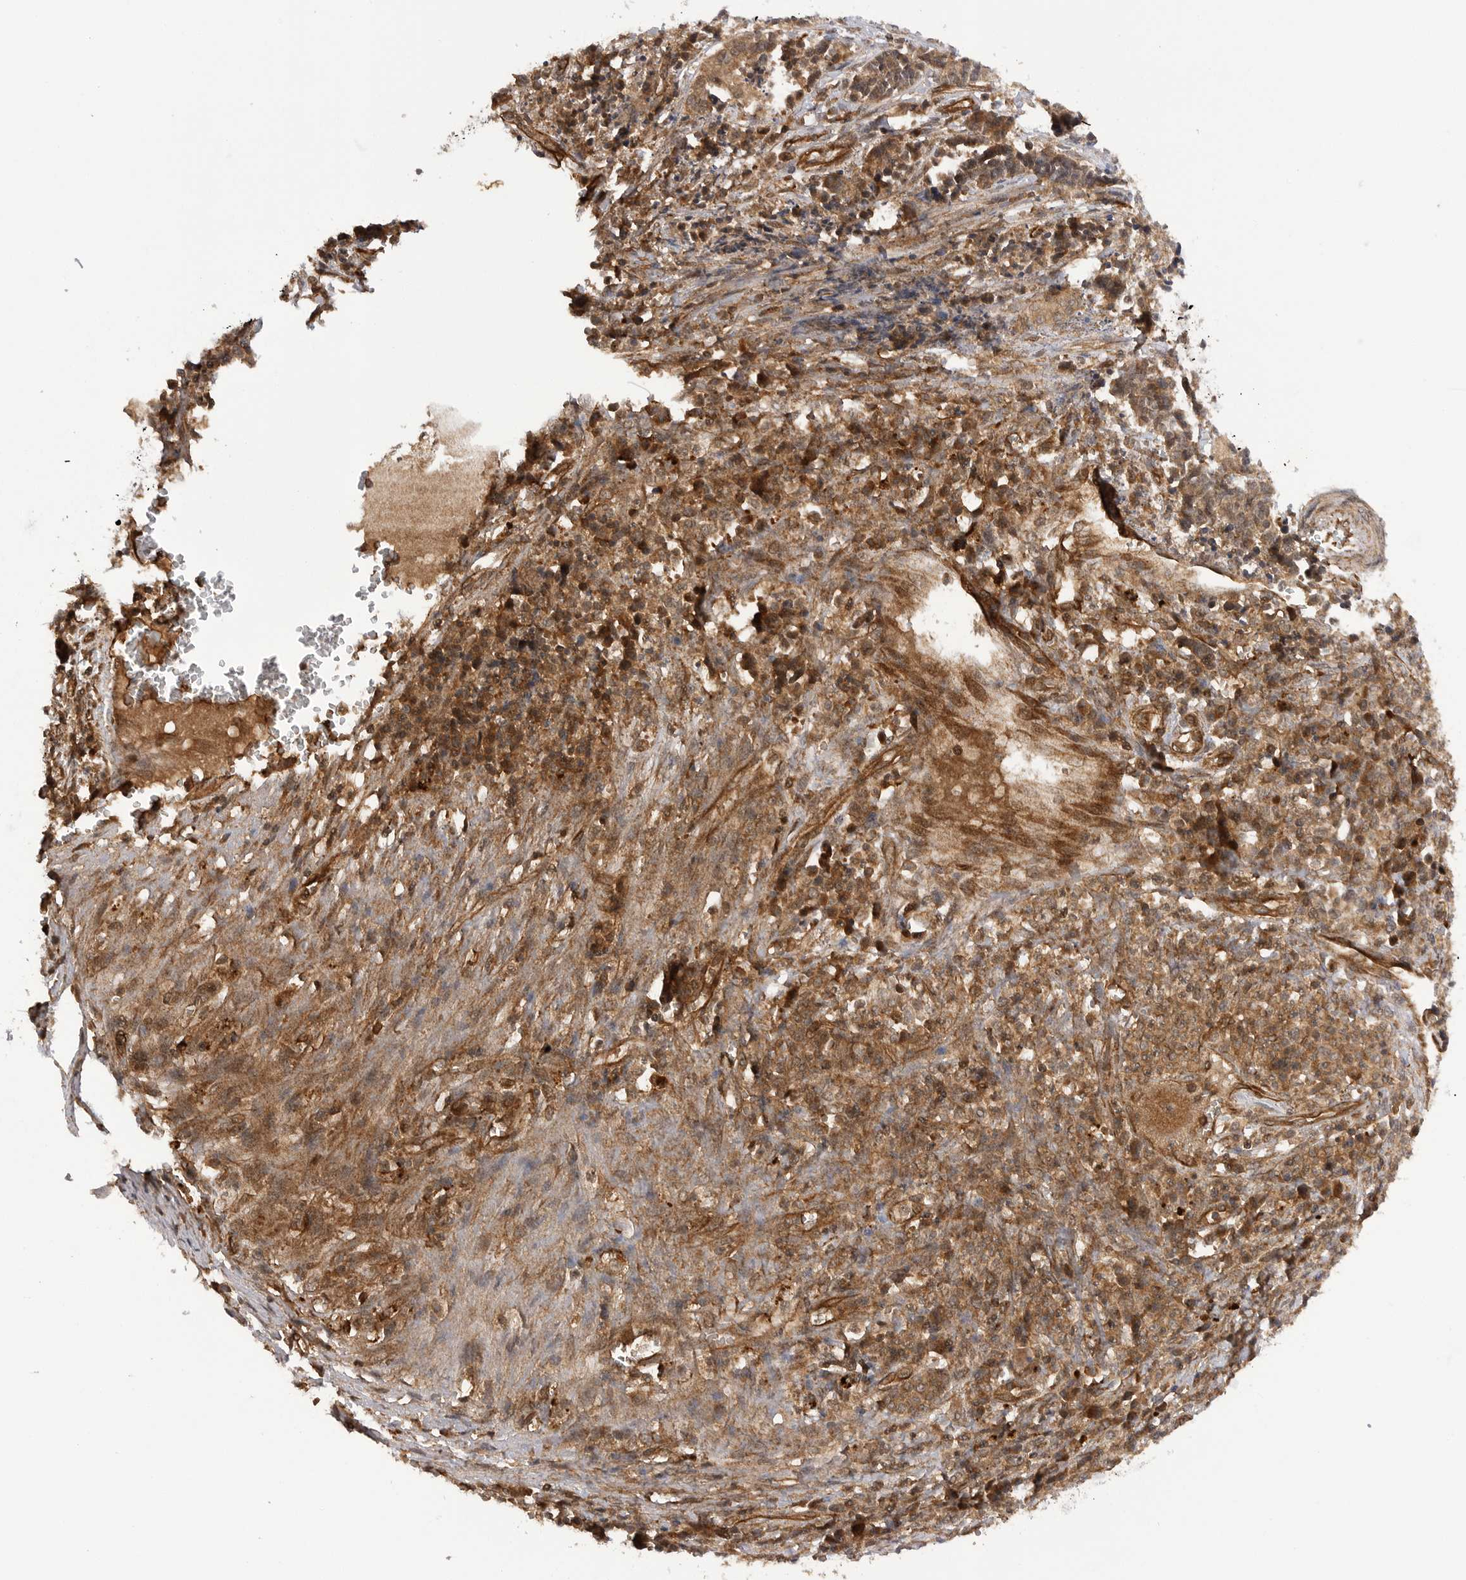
{"staining": {"intensity": "moderate", "quantity": ">75%", "location": "cytoplasmic/membranous"}, "tissue": "cervical cancer", "cell_type": "Tumor cells", "image_type": "cancer", "snomed": [{"axis": "morphology", "description": "Normal tissue, NOS"}, {"axis": "morphology", "description": "Squamous cell carcinoma, NOS"}, {"axis": "topography", "description": "Cervix"}], "caption": "Cervical cancer tissue displays moderate cytoplasmic/membranous expression in about >75% of tumor cells, visualized by immunohistochemistry.", "gene": "PRDX4", "patient": {"sex": "female", "age": 35}}